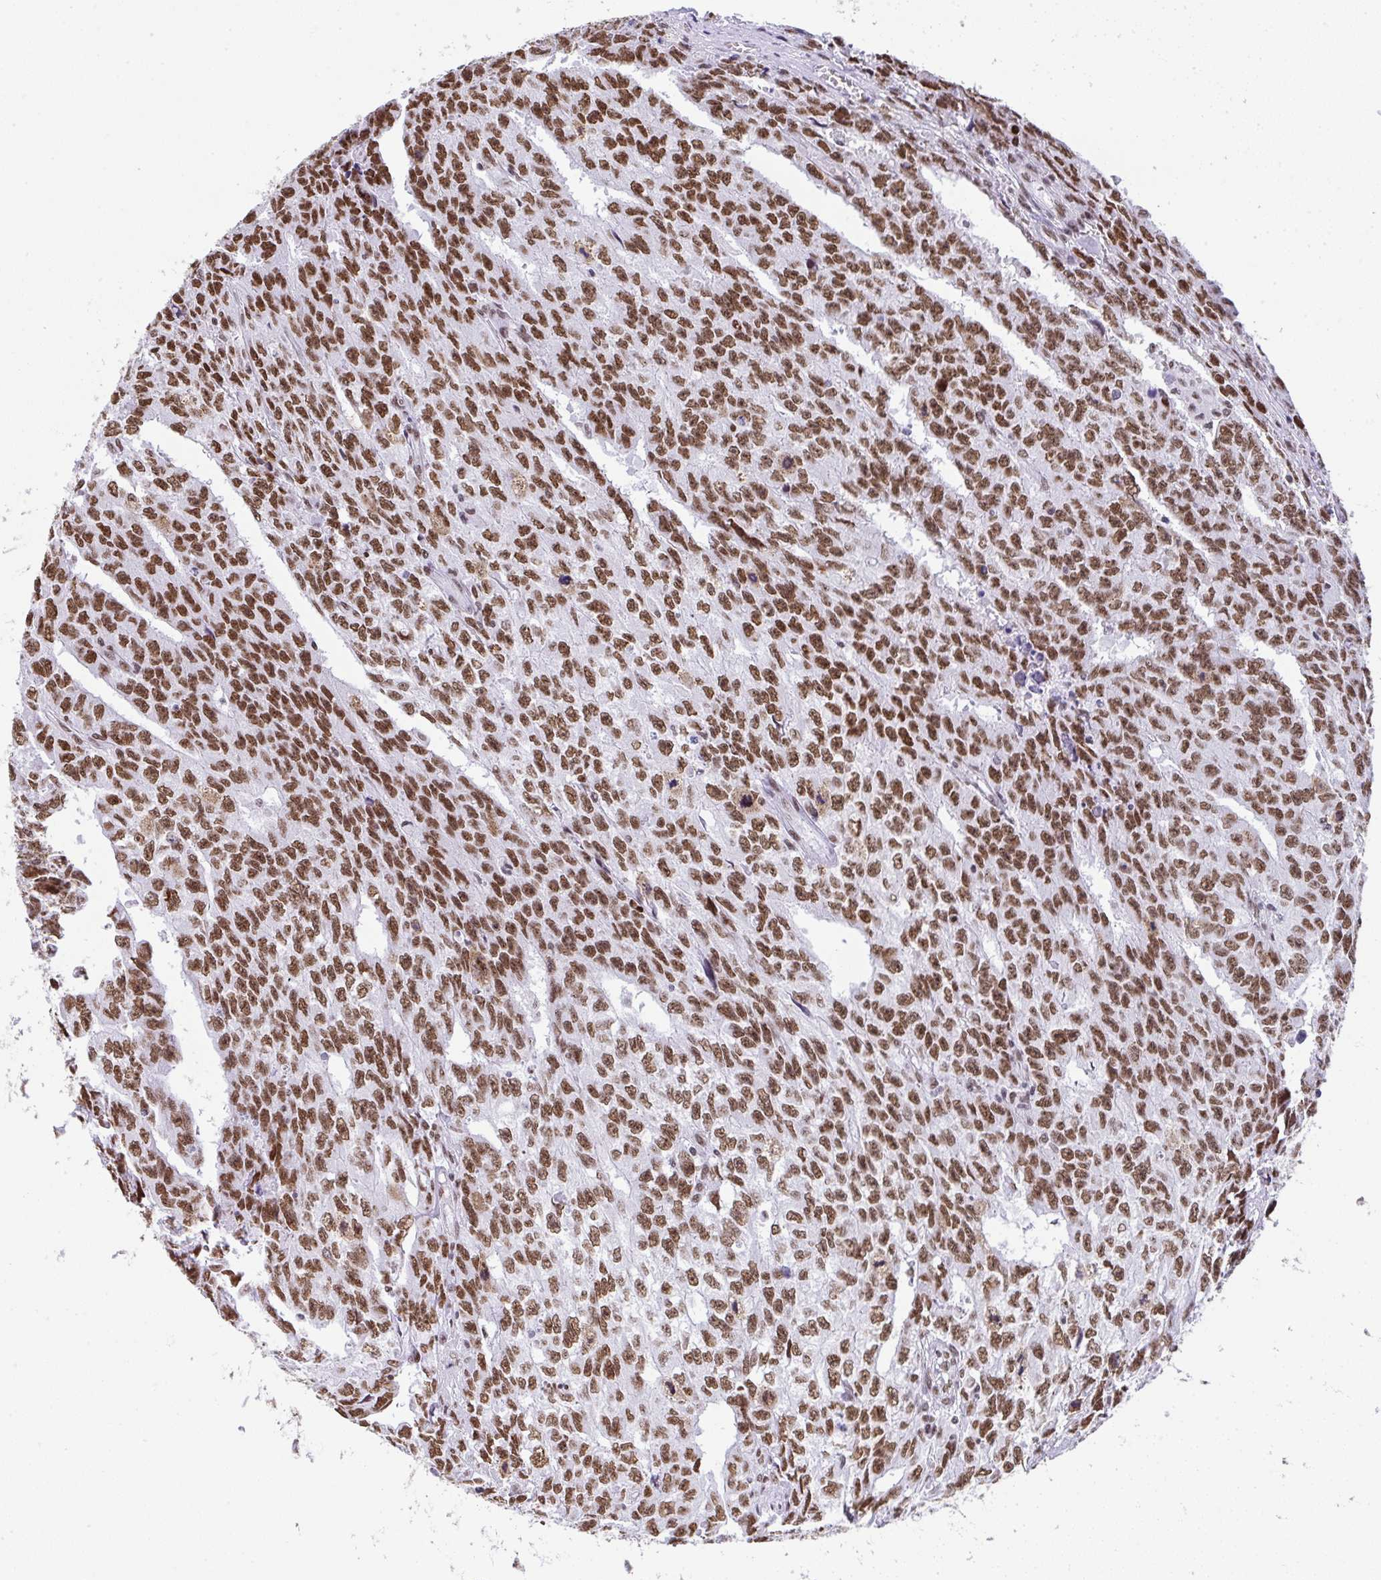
{"staining": {"intensity": "strong", "quantity": ">75%", "location": "nuclear"}, "tissue": "testis cancer", "cell_type": "Tumor cells", "image_type": "cancer", "snomed": [{"axis": "morphology", "description": "Carcinoma, Embryonal, NOS"}, {"axis": "morphology", "description": "Teratoma, malignant, NOS"}, {"axis": "topography", "description": "Testis"}], "caption": "Testis cancer tissue shows strong nuclear expression in approximately >75% of tumor cells, visualized by immunohistochemistry.", "gene": "DDX52", "patient": {"sex": "male", "age": 24}}